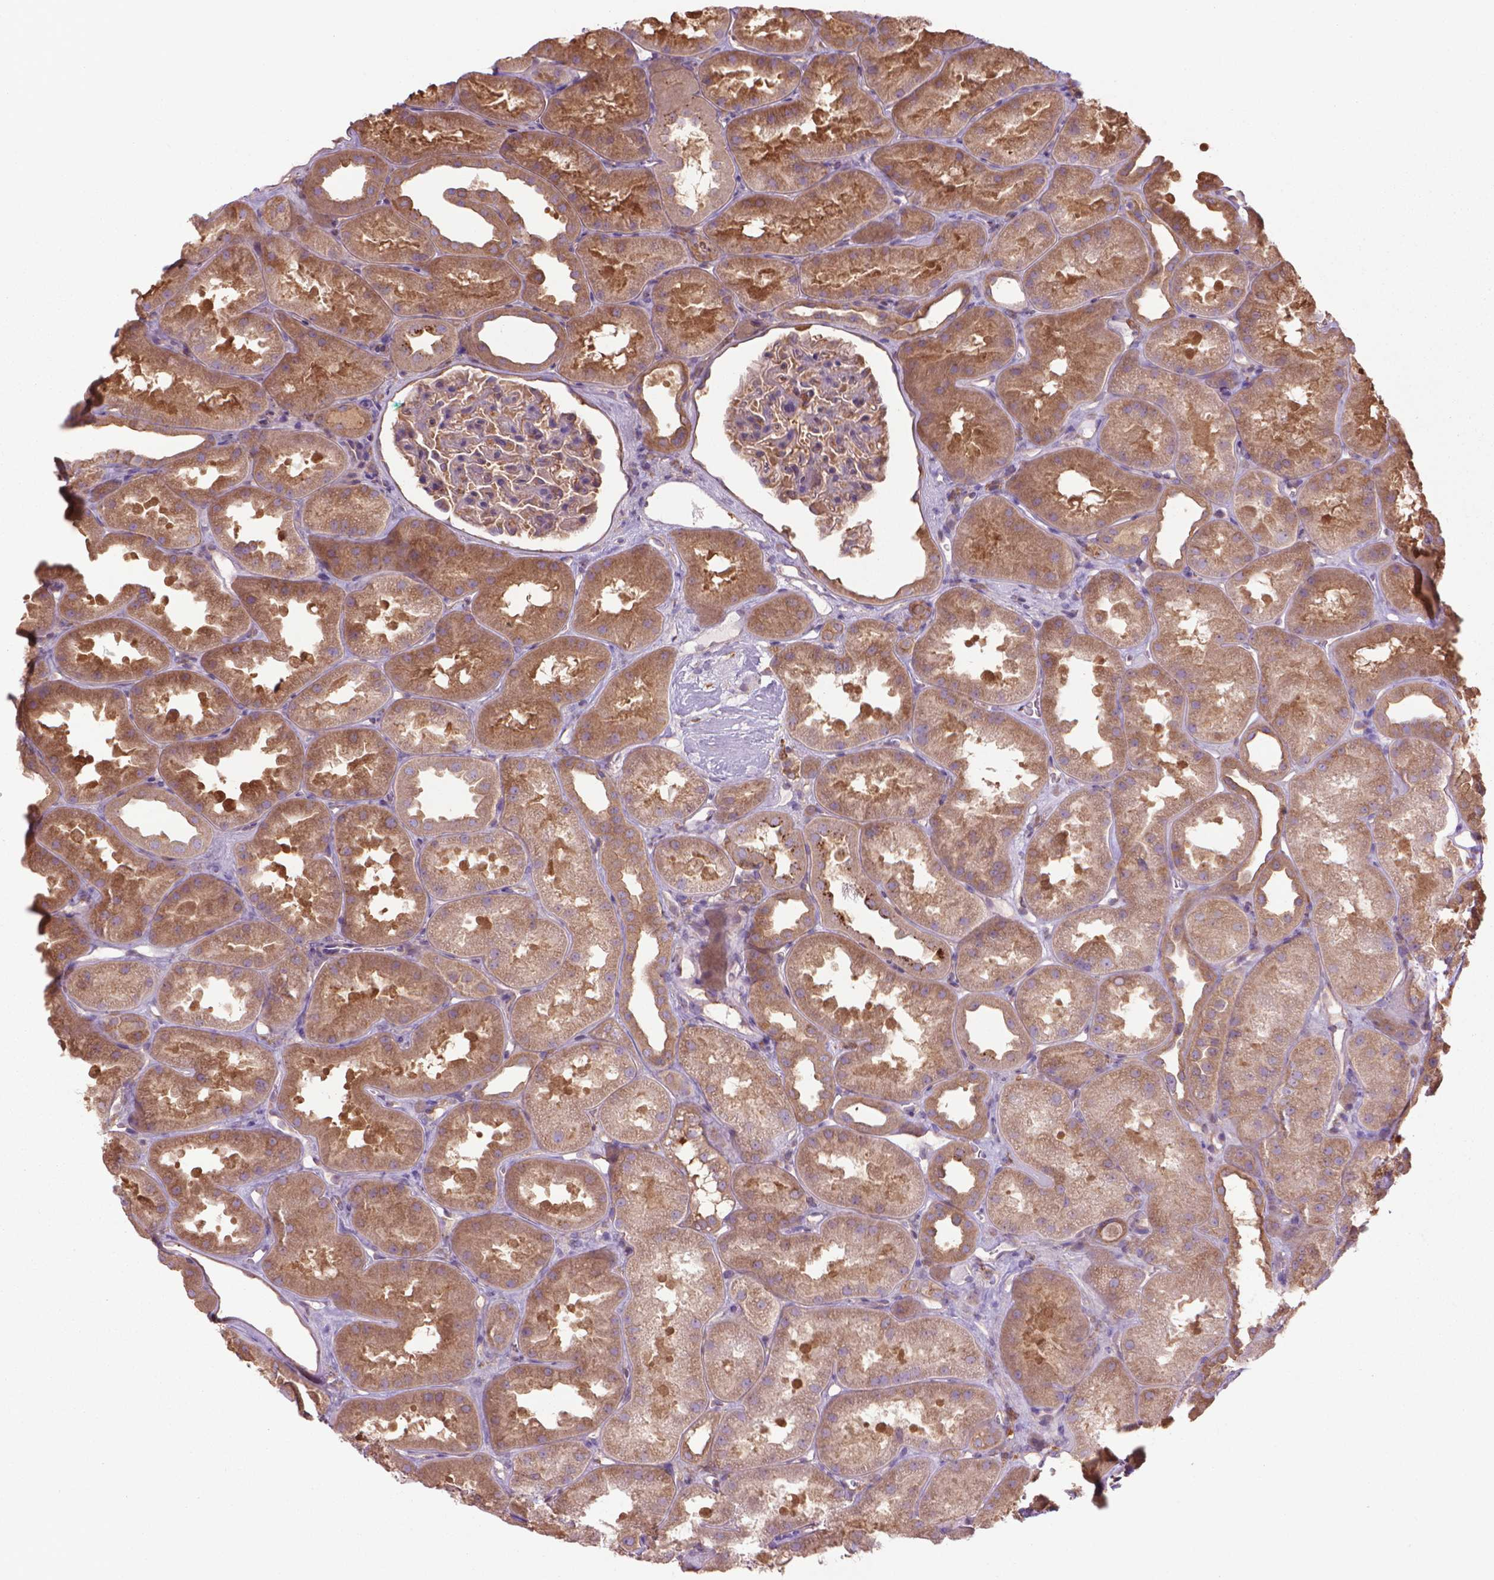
{"staining": {"intensity": "weak", "quantity": ">75%", "location": "cytoplasmic/membranous"}, "tissue": "kidney", "cell_type": "Cells in glomeruli", "image_type": "normal", "snomed": [{"axis": "morphology", "description": "Normal tissue, NOS"}, {"axis": "topography", "description": "Kidney"}], "caption": "Protein analysis of benign kidney shows weak cytoplasmic/membranous positivity in approximately >75% of cells in glomeruli.", "gene": "CORO1B", "patient": {"sex": "male", "age": 61}}